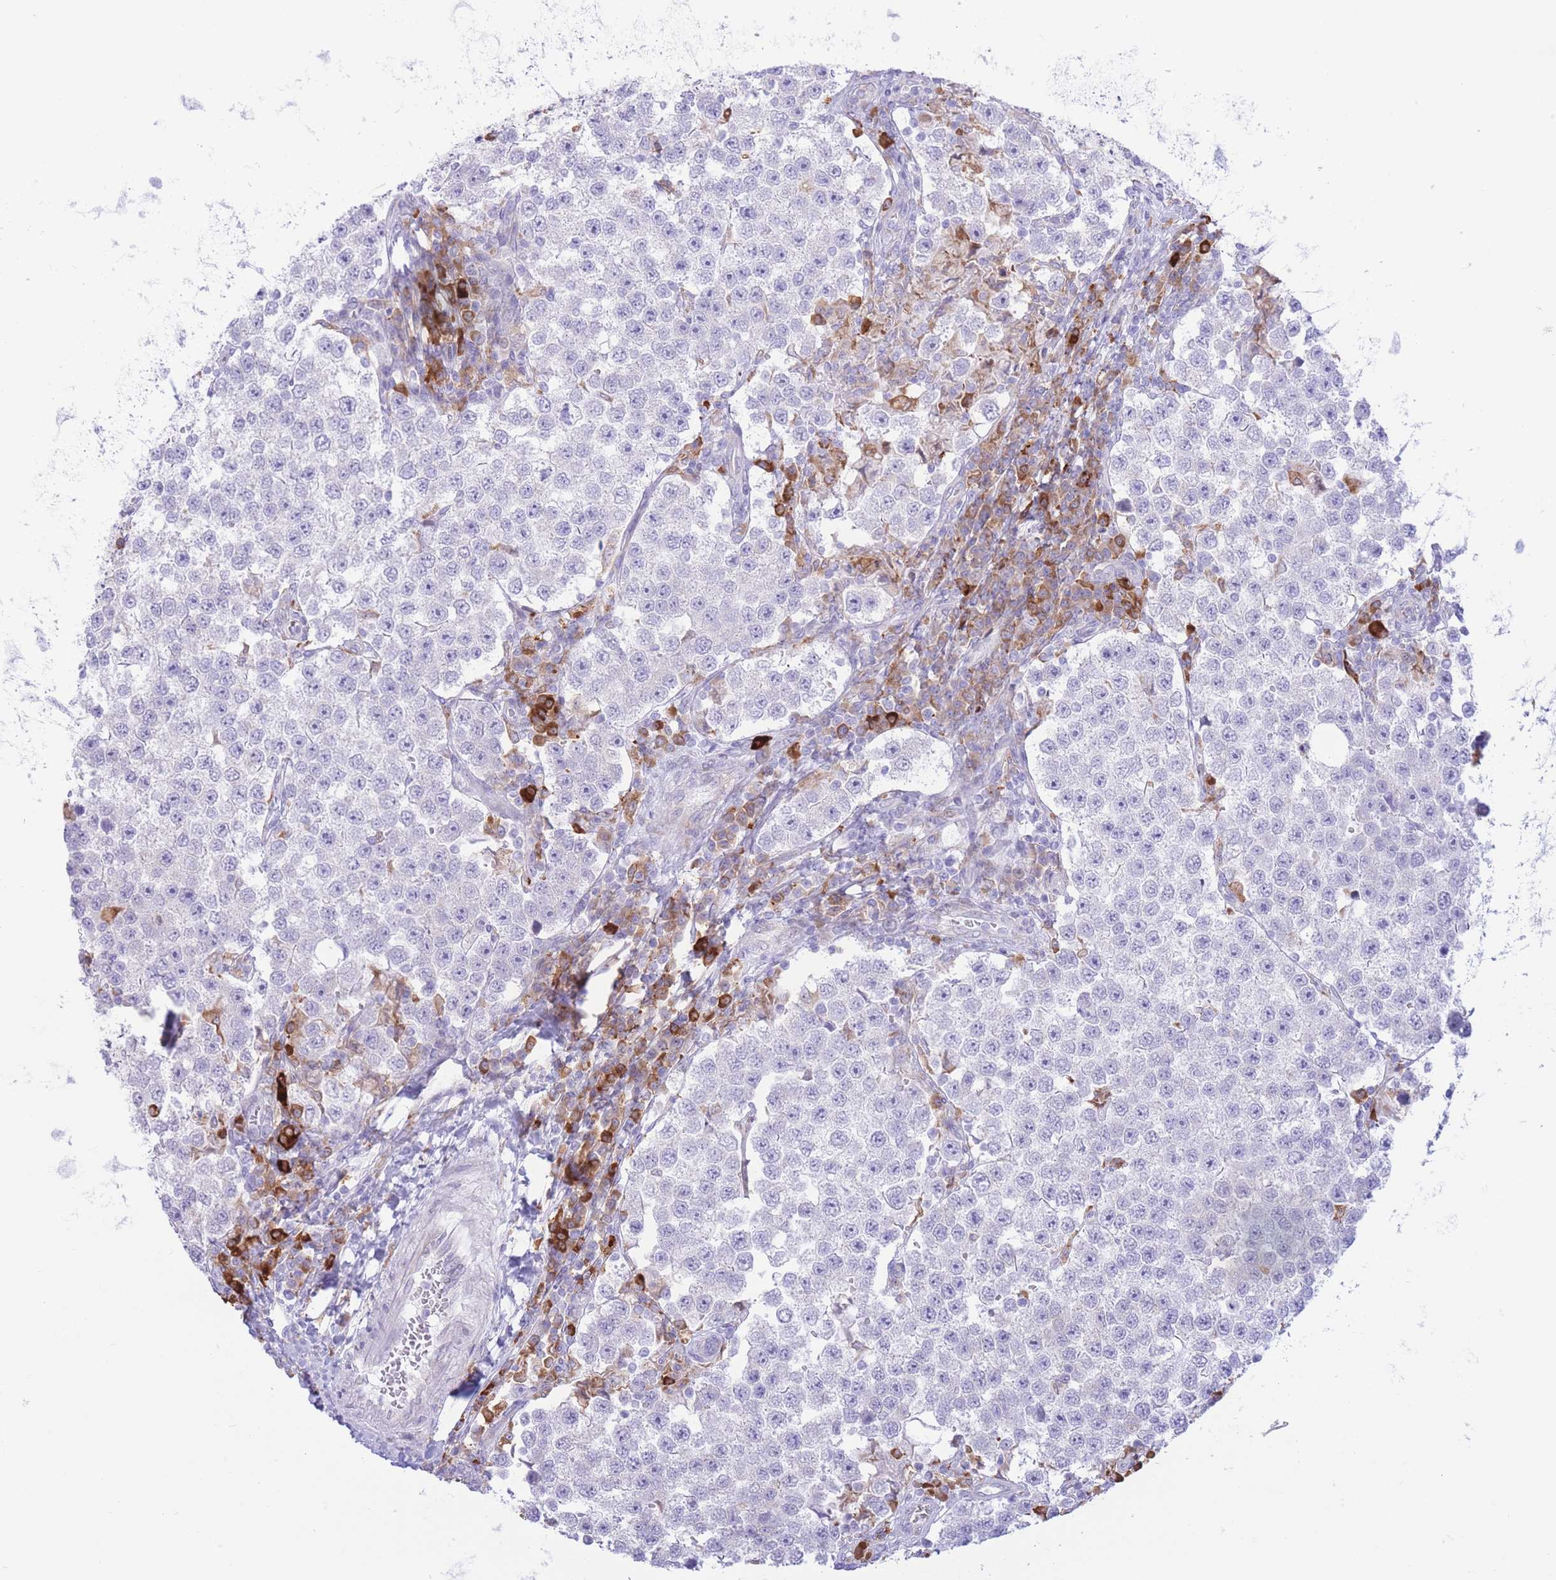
{"staining": {"intensity": "negative", "quantity": "none", "location": "none"}, "tissue": "testis cancer", "cell_type": "Tumor cells", "image_type": "cancer", "snomed": [{"axis": "morphology", "description": "Seminoma, NOS"}, {"axis": "topography", "description": "Testis"}], "caption": "The image reveals no staining of tumor cells in testis cancer (seminoma).", "gene": "MYDGF", "patient": {"sex": "male", "age": 37}}